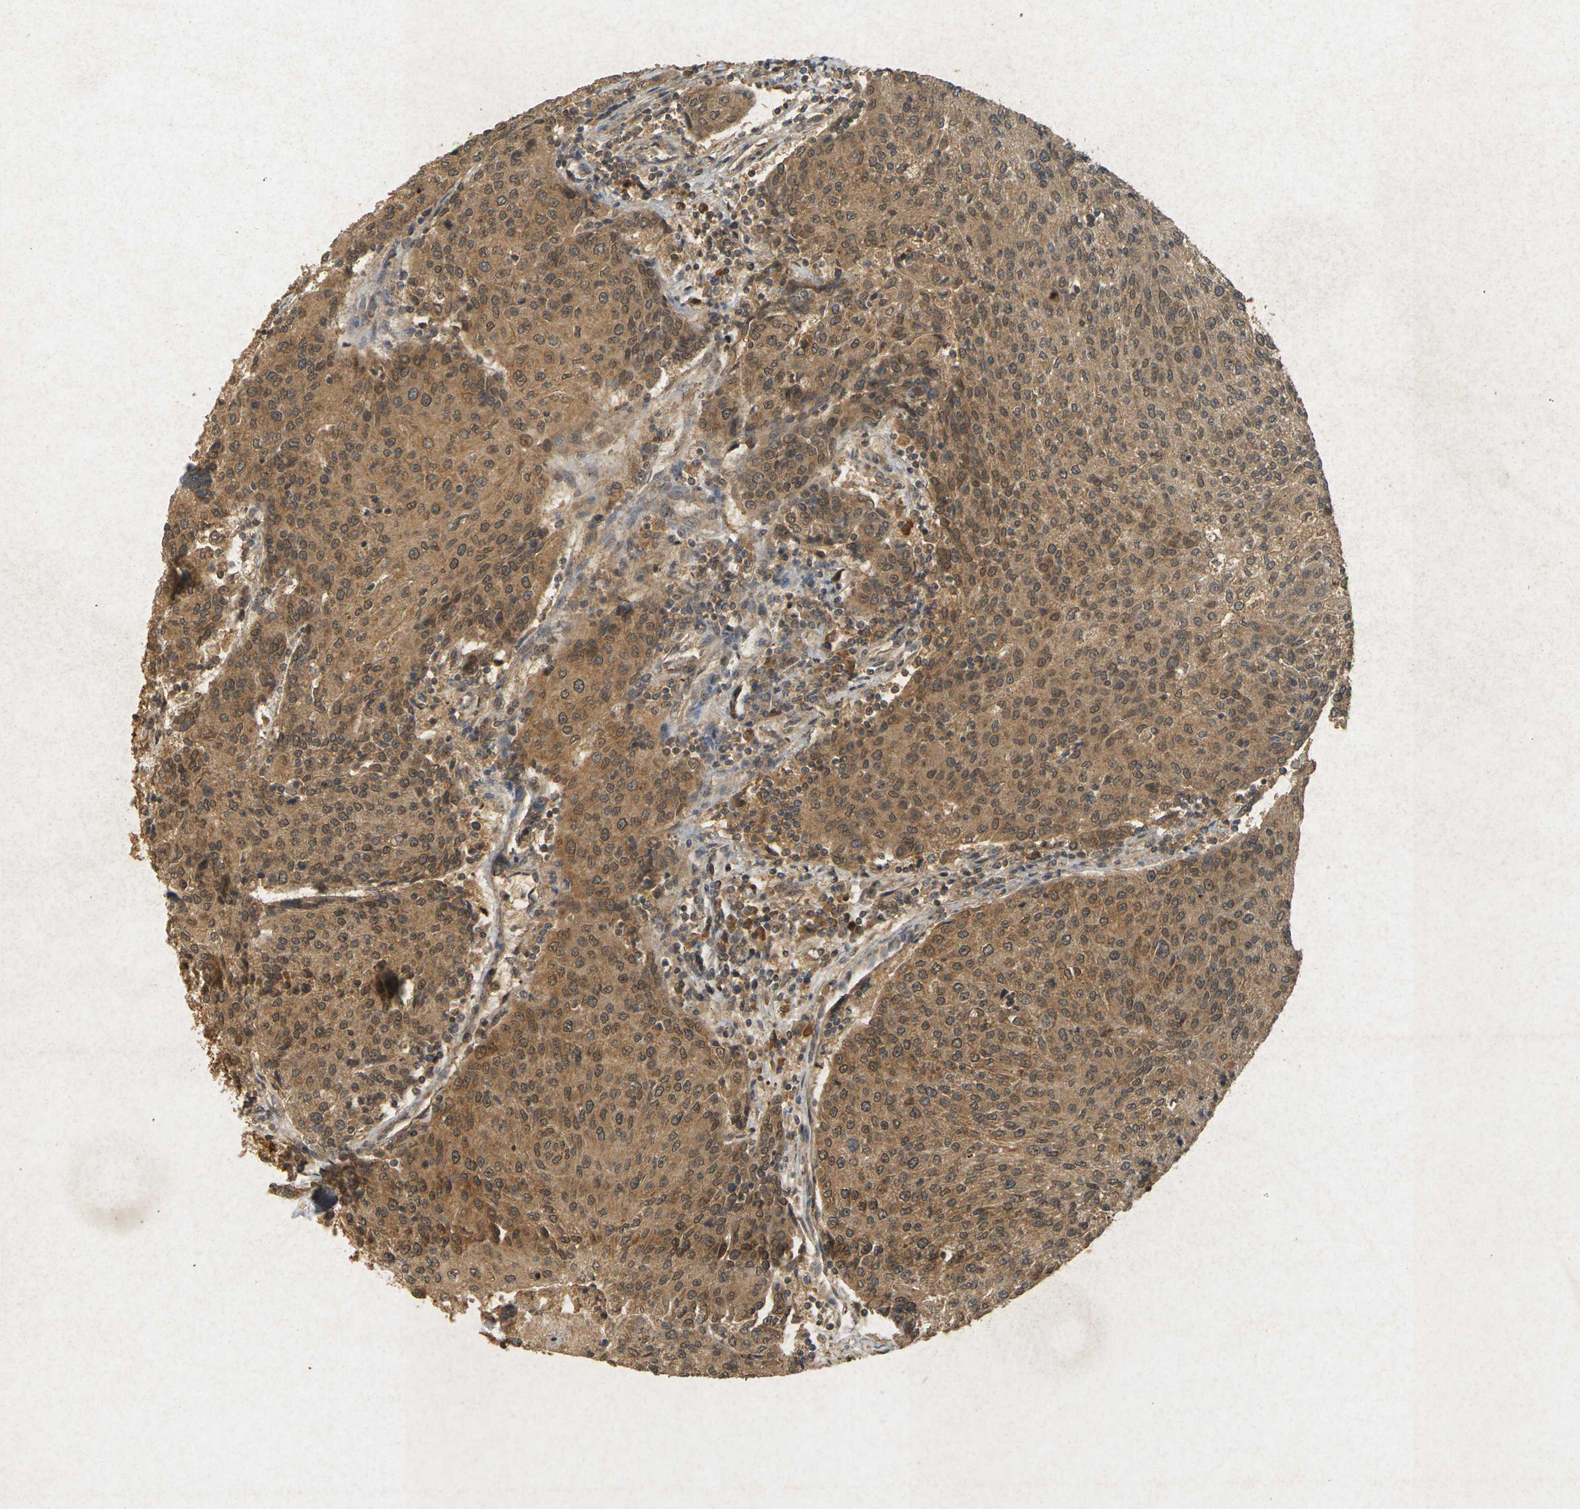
{"staining": {"intensity": "moderate", "quantity": ">75%", "location": "cytoplasmic/membranous"}, "tissue": "urothelial cancer", "cell_type": "Tumor cells", "image_type": "cancer", "snomed": [{"axis": "morphology", "description": "Urothelial carcinoma, High grade"}, {"axis": "topography", "description": "Urinary bladder"}], "caption": "Protein expression analysis of human high-grade urothelial carcinoma reveals moderate cytoplasmic/membranous staining in about >75% of tumor cells.", "gene": "ERN1", "patient": {"sex": "female", "age": 85}}